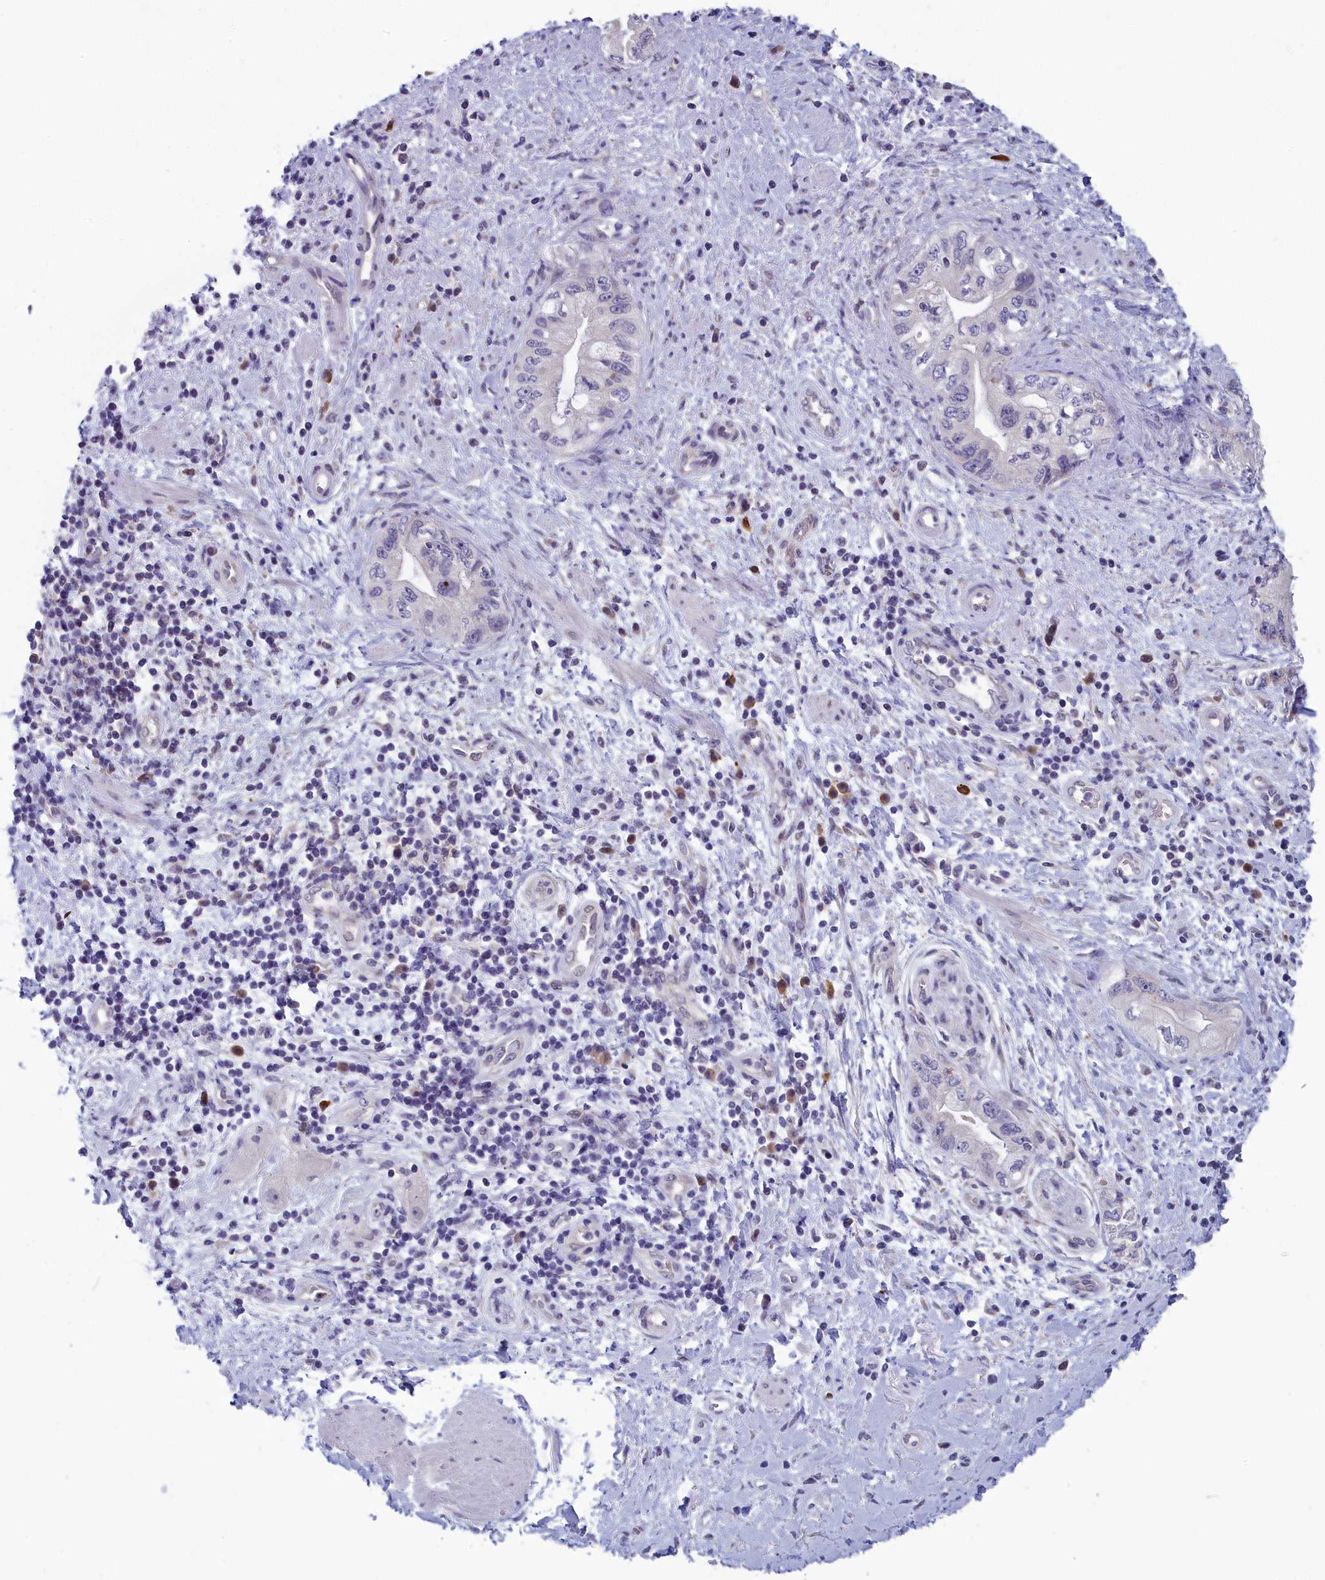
{"staining": {"intensity": "negative", "quantity": "none", "location": "none"}, "tissue": "pancreatic cancer", "cell_type": "Tumor cells", "image_type": "cancer", "snomed": [{"axis": "morphology", "description": "Adenocarcinoma, NOS"}, {"axis": "topography", "description": "Pancreas"}], "caption": "A high-resolution image shows IHC staining of pancreatic cancer, which displays no significant staining in tumor cells. Nuclei are stained in blue.", "gene": "MRI1", "patient": {"sex": "female", "age": 73}}